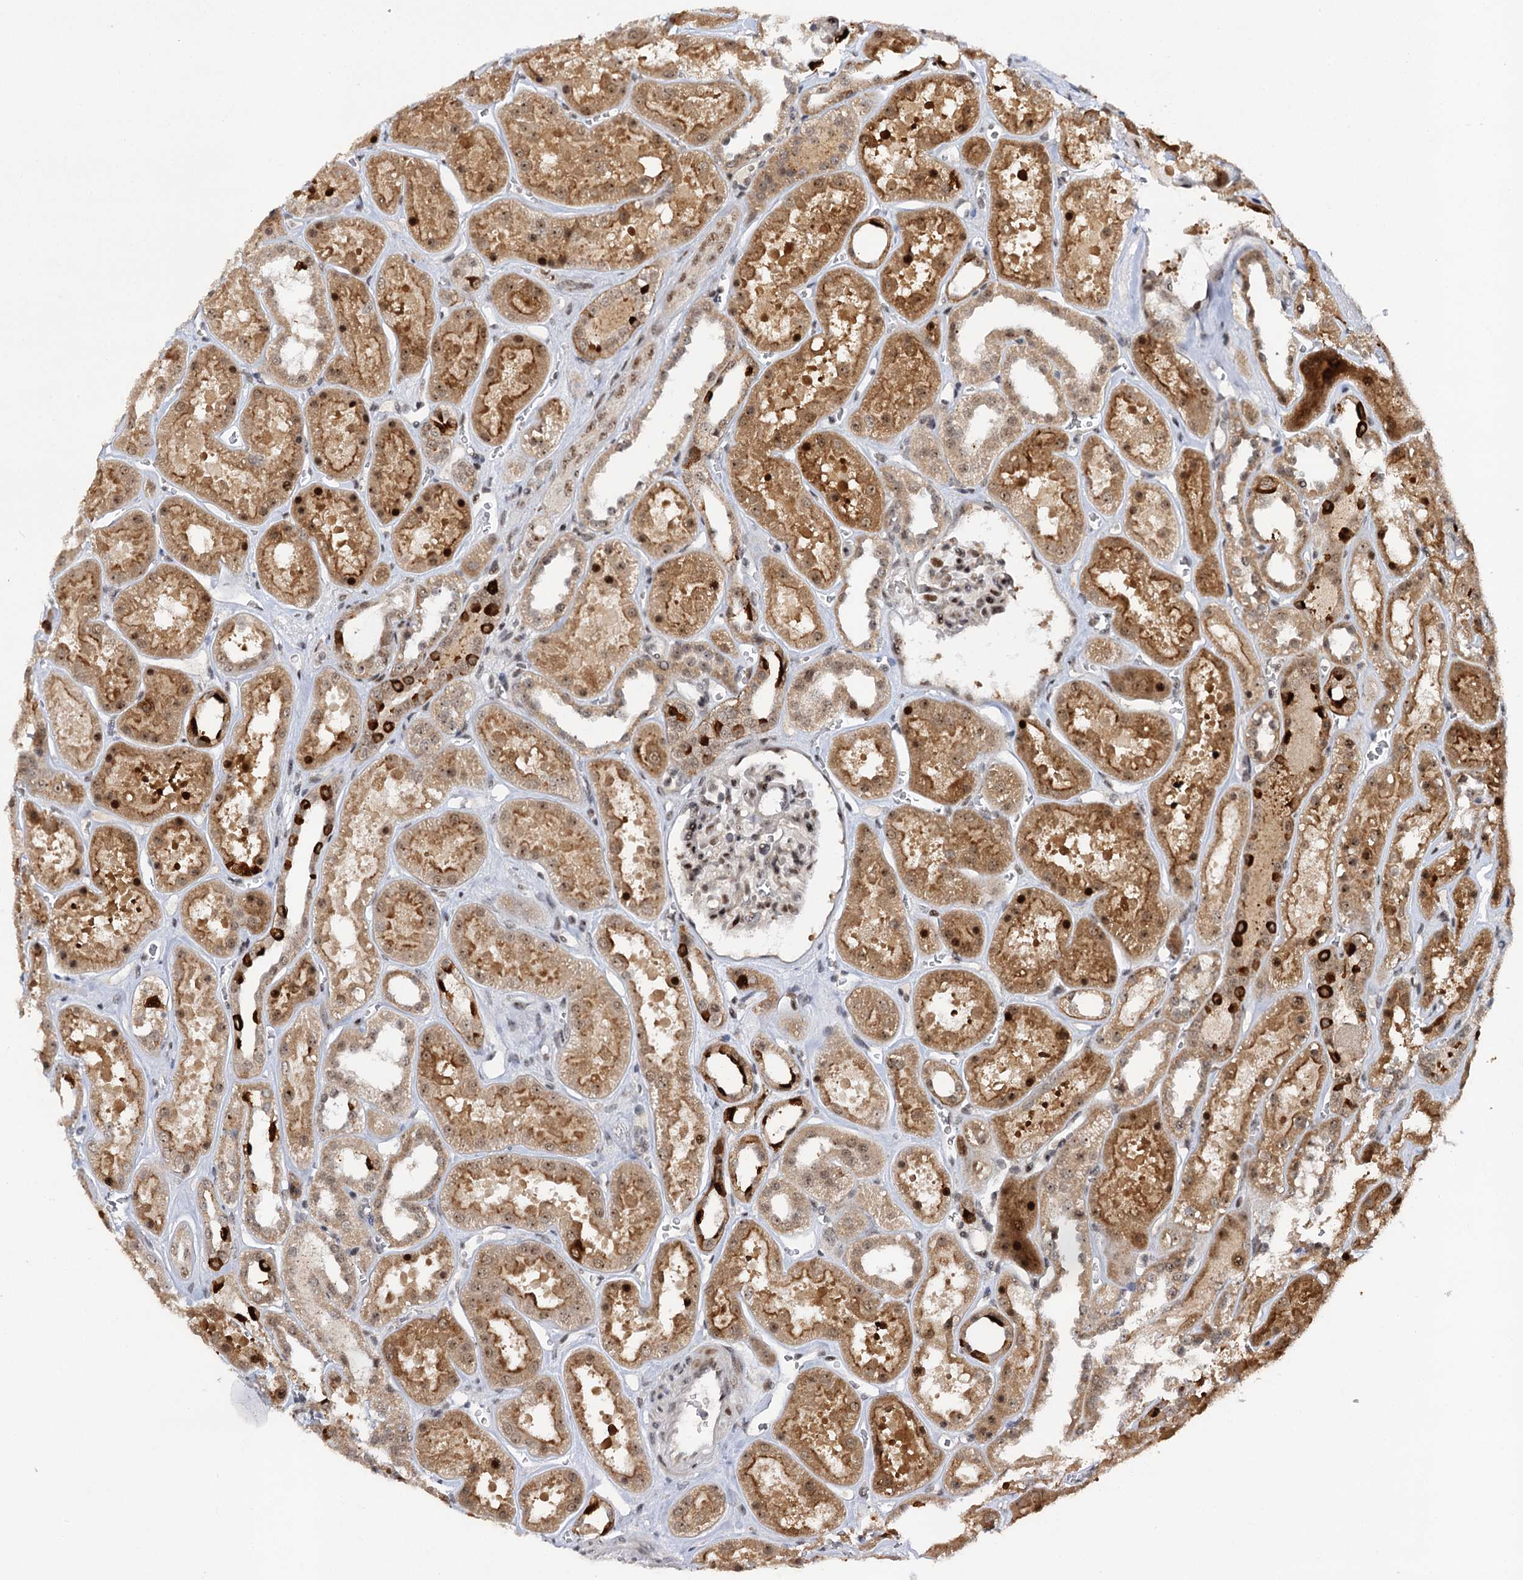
{"staining": {"intensity": "moderate", "quantity": "25%-75%", "location": "nuclear"}, "tissue": "kidney", "cell_type": "Cells in glomeruli", "image_type": "normal", "snomed": [{"axis": "morphology", "description": "Normal tissue, NOS"}, {"axis": "topography", "description": "Kidney"}], "caption": "Immunohistochemistry (IHC) staining of unremarkable kidney, which shows medium levels of moderate nuclear staining in about 25%-75% of cells in glomeruli indicating moderate nuclear protein positivity. The staining was performed using DAB (3,3'-diaminobenzidine) (brown) for protein detection and nuclei were counterstained in hematoxylin (blue).", "gene": "BUD13", "patient": {"sex": "female", "age": 41}}